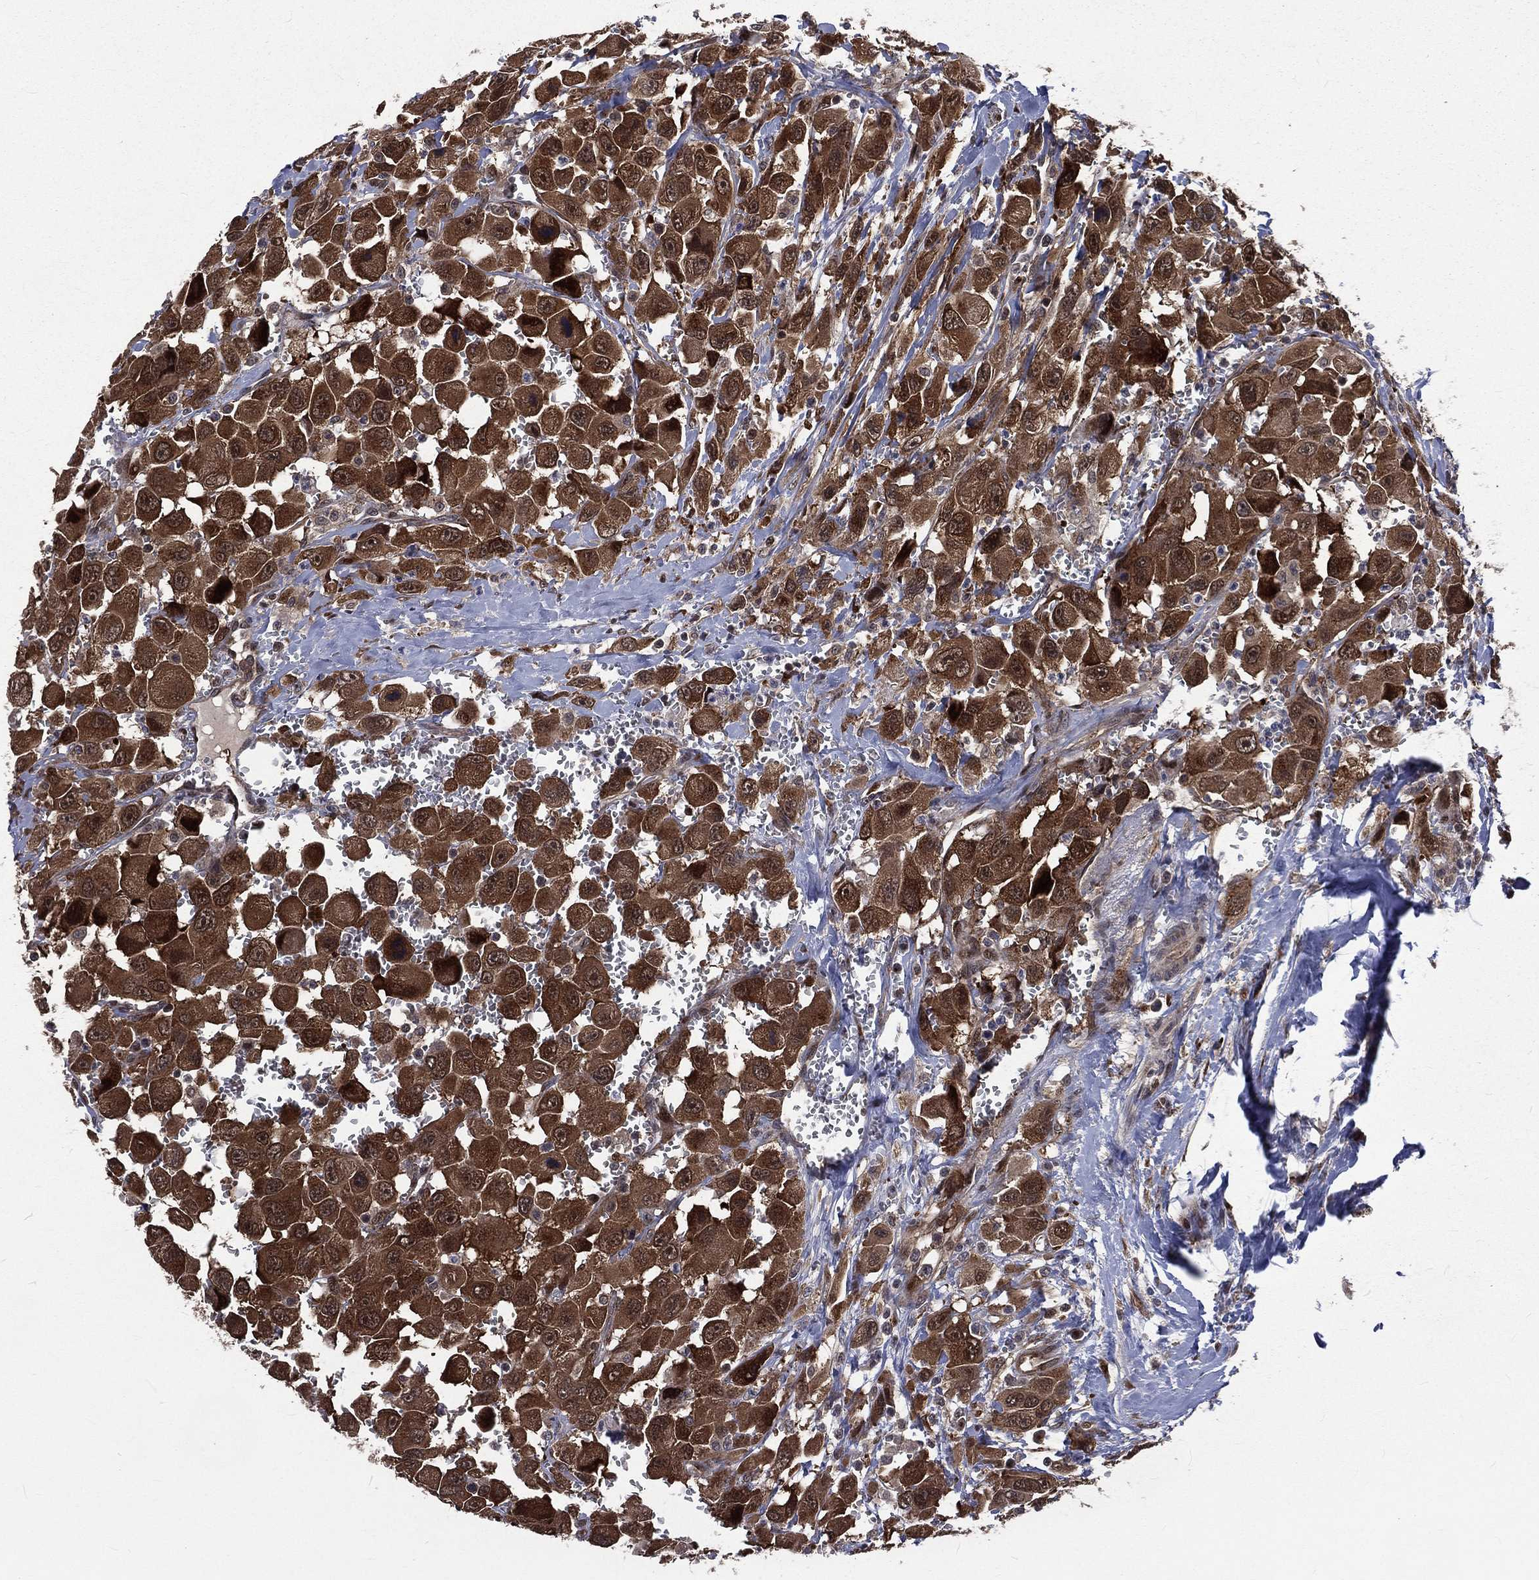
{"staining": {"intensity": "strong", "quantity": ">75%", "location": "cytoplasmic/membranous"}, "tissue": "head and neck cancer", "cell_type": "Tumor cells", "image_type": "cancer", "snomed": [{"axis": "morphology", "description": "Squamous cell carcinoma, NOS"}, {"axis": "morphology", "description": "Squamous cell carcinoma, metastatic, NOS"}, {"axis": "topography", "description": "Oral tissue"}, {"axis": "topography", "description": "Head-Neck"}], "caption": "About >75% of tumor cells in human head and neck cancer (metastatic squamous cell carcinoma) demonstrate strong cytoplasmic/membranous protein expression as visualized by brown immunohistochemical staining.", "gene": "ARL3", "patient": {"sex": "female", "age": 85}}